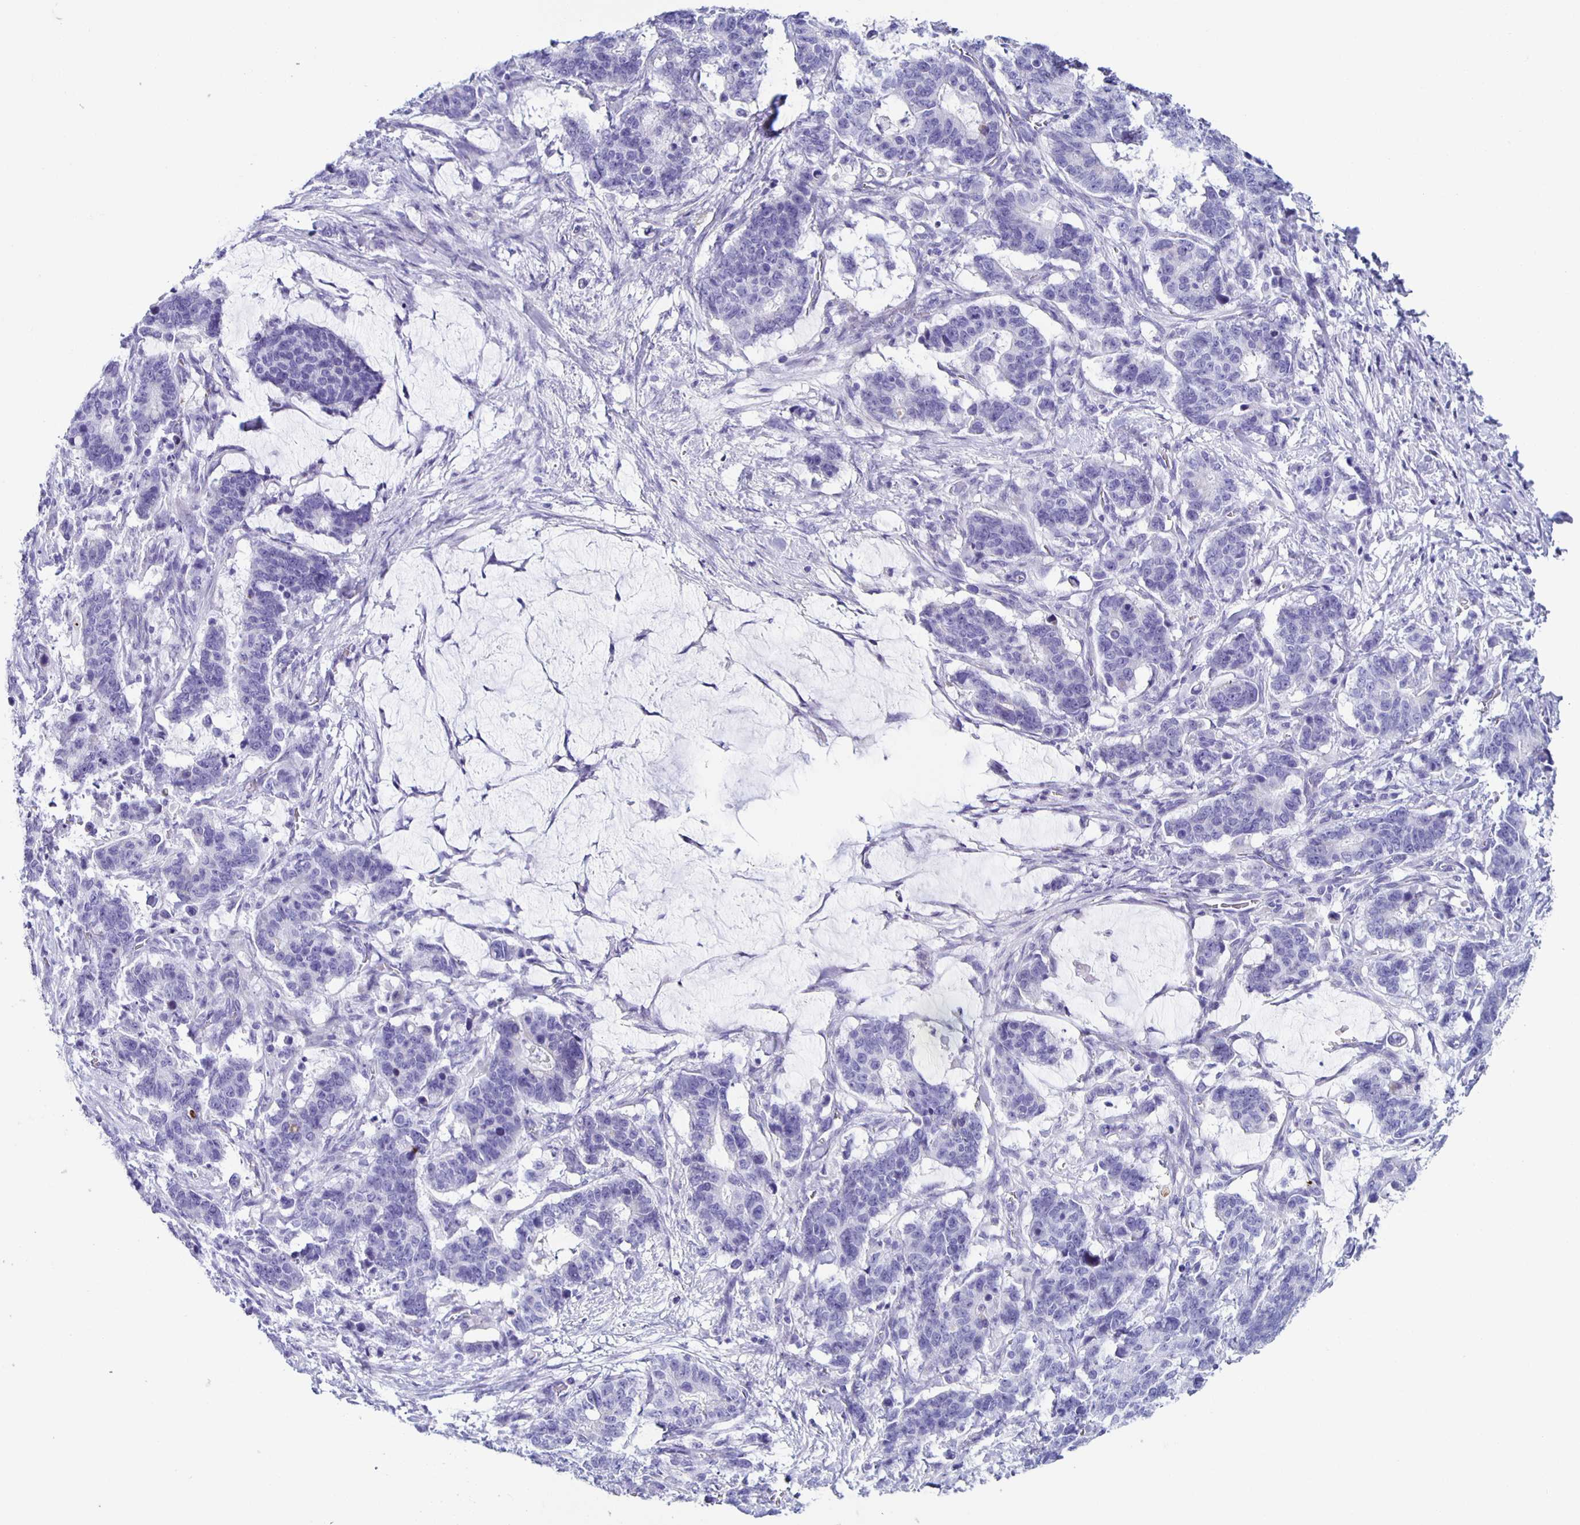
{"staining": {"intensity": "negative", "quantity": "none", "location": "none"}, "tissue": "stomach cancer", "cell_type": "Tumor cells", "image_type": "cancer", "snomed": [{"axis": "morphology", "description": "Normal tissue, NOS"}, {"axis": "morphology", "description": "Adenocarcinoma, NOS"}, {"axis": "topography", "description": "Stomach"}], "caption": "Micrograph shows no protein positivity in tumor cells of stomach cancer (adenocarcinoma) tissue.", "gene": "AQP6", "patient": {"sex": "female", "age": 64}}